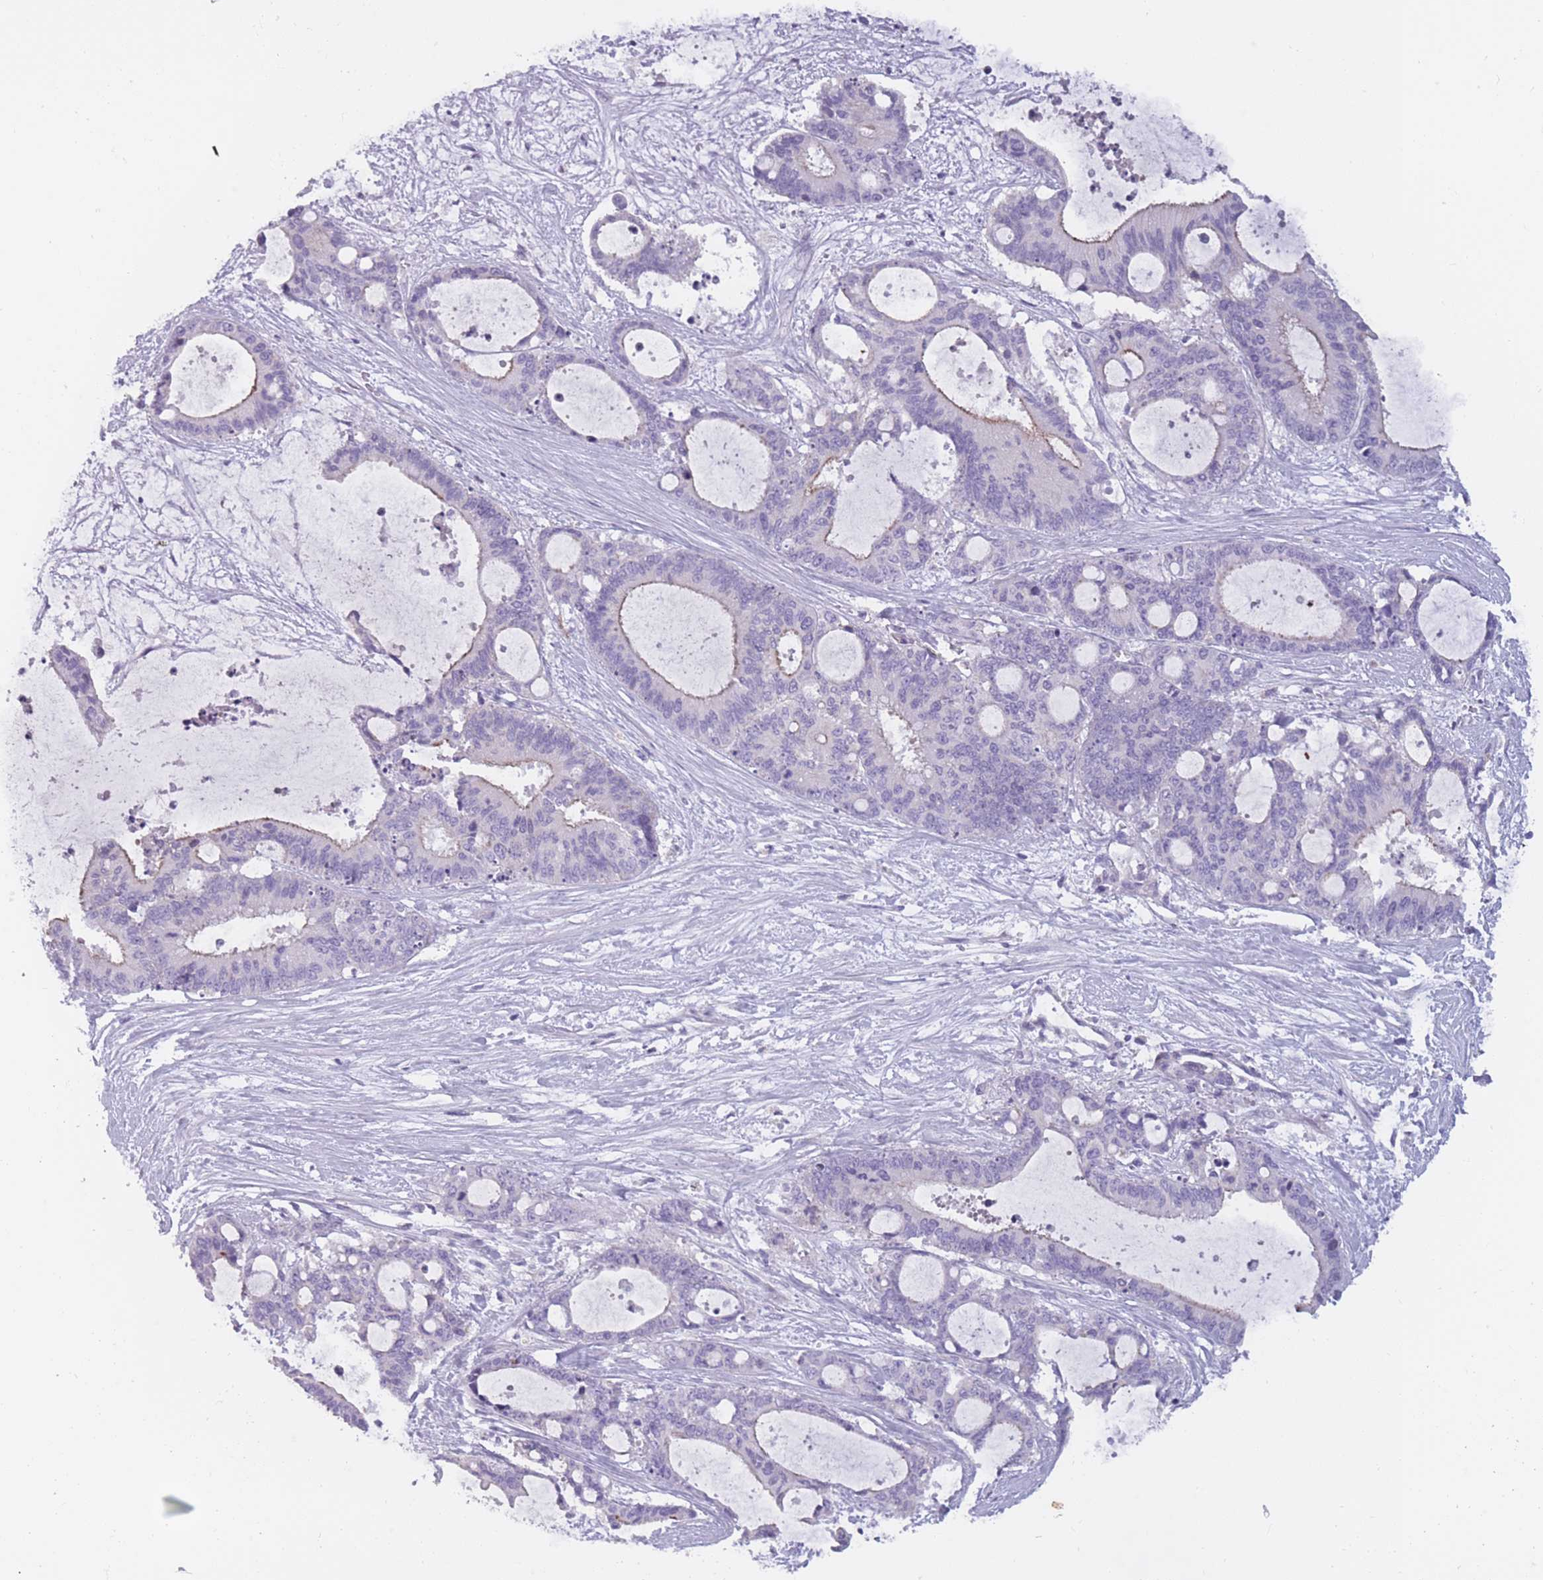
{"staining": {"intensity": "weak", "quantity": "<25%", "location": "cytoplasmic/membranous"}, "tissue": "liver cancer", "cell_type": "Tumor cells", "image_type": "cancer", "snomed": [{"axis": "morphology", "description": "Normal tissue, NOS"}, {"axis": "morphology", "description": "Cholangiocarcinoma"}, {"axis": "topography", "description": "Liver"}, {"axis": "topography", "description": "Peripheral nerve tissue"}], "caption": "Immunohistochemistry (IHC) photomicrograph of human liver cancer (cholangiocarcinoma) stained for a protein (brown), which demonstrates no positivity in tumor cells.", "gene": "FAM83F", "patient": {"sex": "female", "age": 73}}